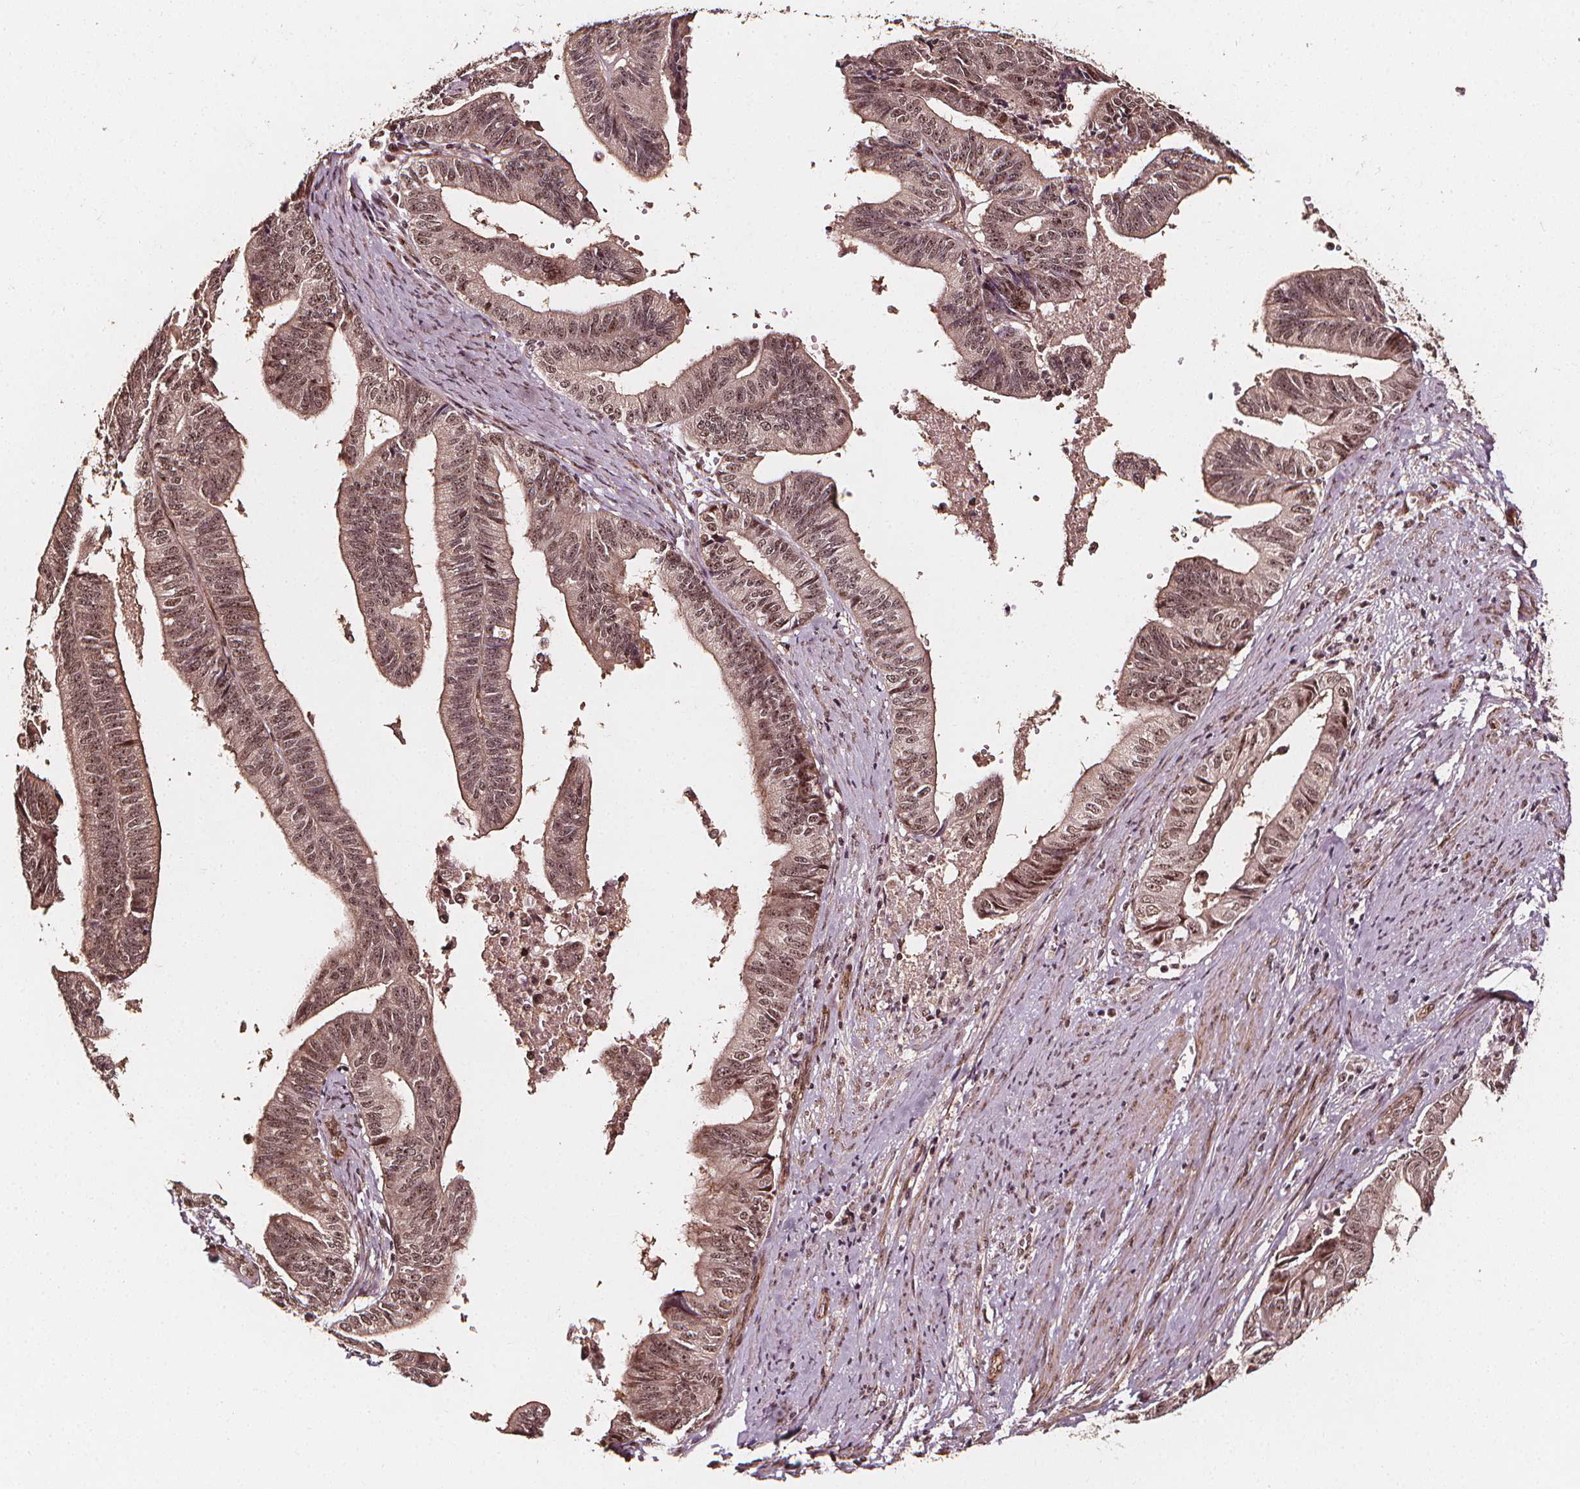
{"staining": {"intensity": "moderate", "quantity": ">75%", "location": "nuclear"}, "tissue": "endometrial cancer", "cell_type": "Tumor cells", "image_type": "cancer", "snomed": [{"axis": "morphology", "description": "Adenocarcinoma, NOS"}, {"axis": "topography", "description": "Endometrium"}], "caption": "Immunohistochemistry (IHC) (DAB) staining of human adenocarcinoma (endometrial) demonstrates moderate nuclear protein expression in about >75% of tumor cells.", "gene": "EXOSC9", "patient": {"sex": "female", "age": 65}}